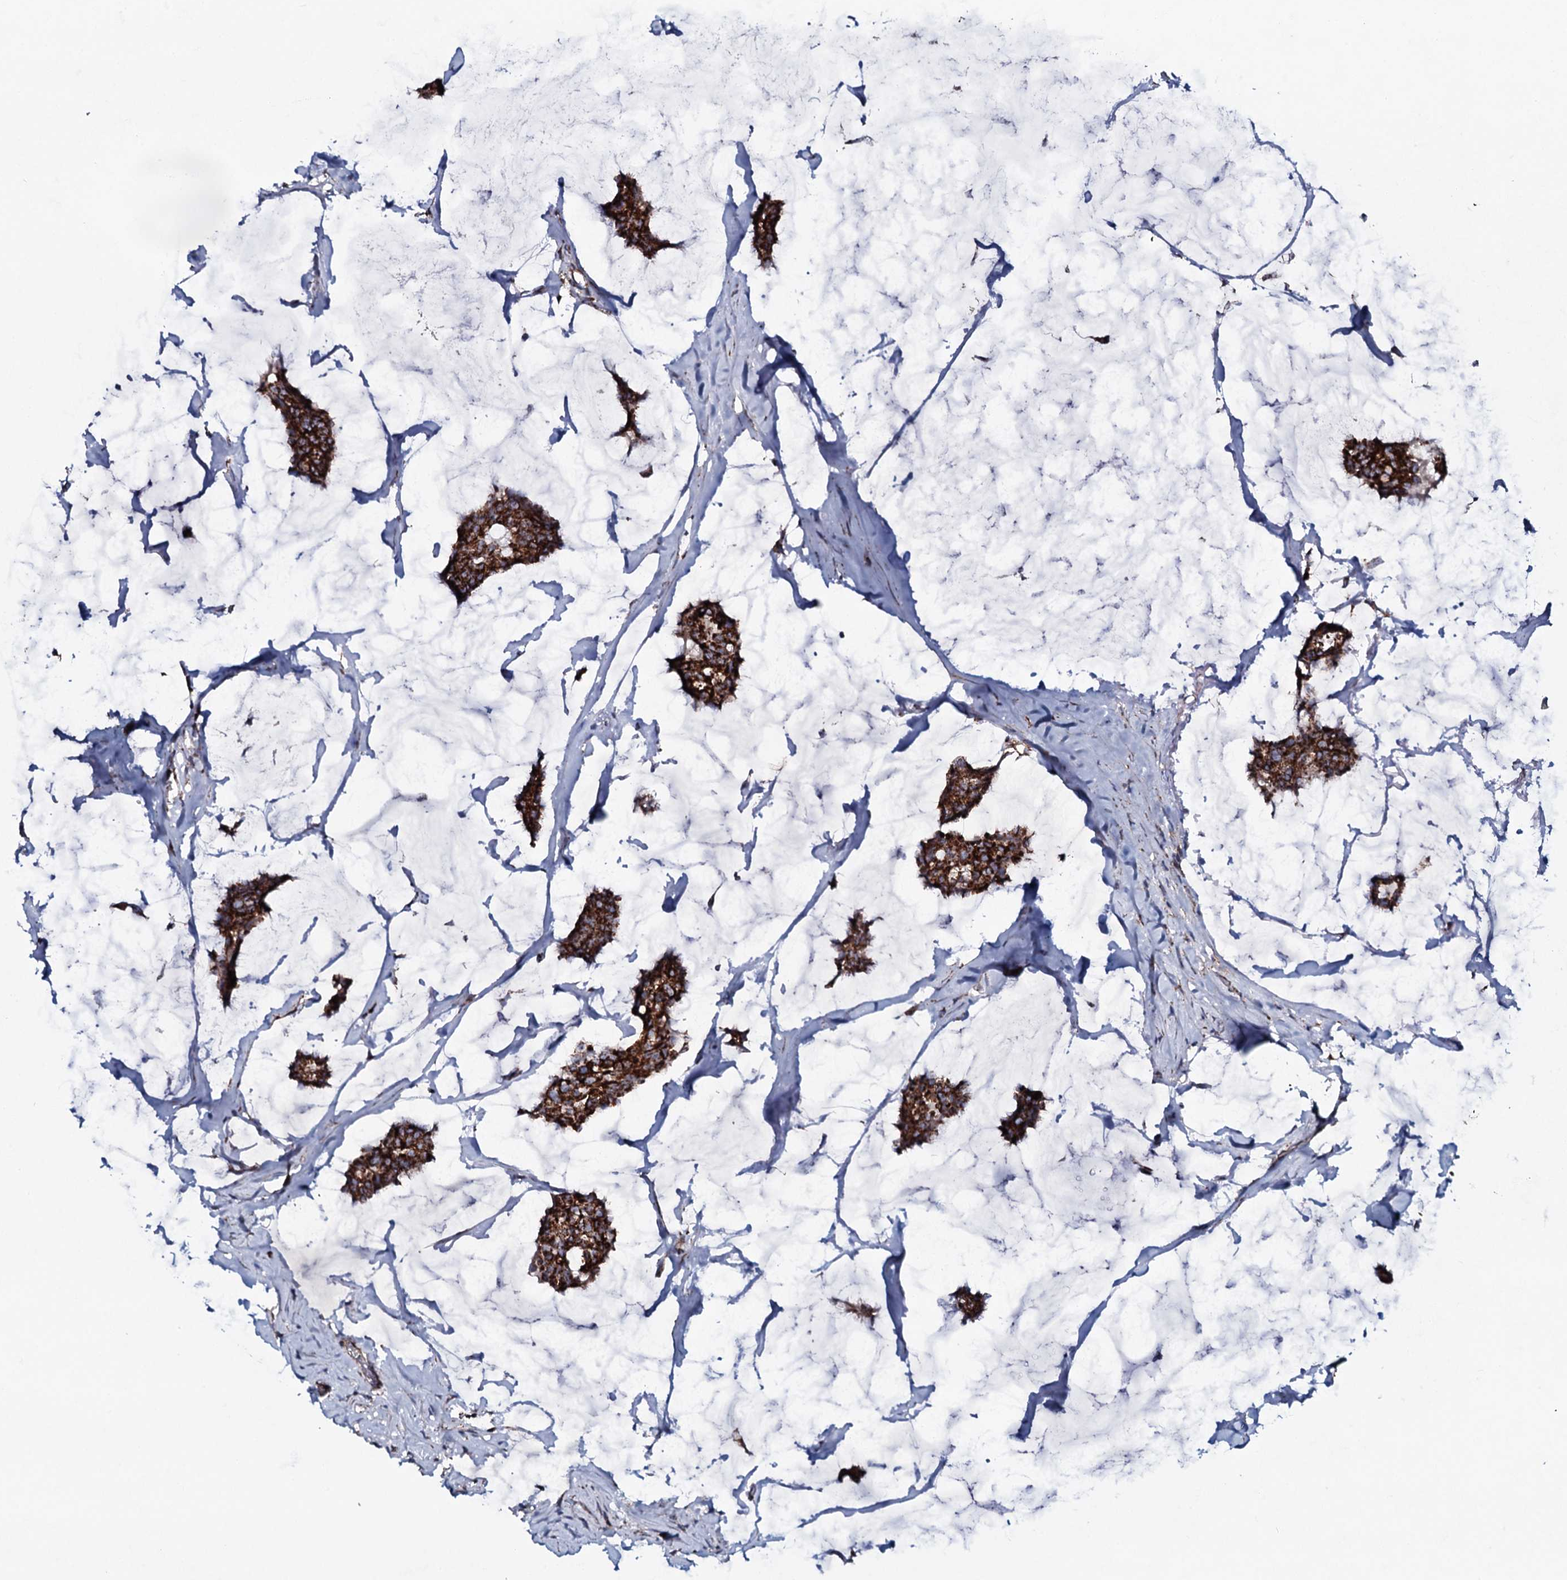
{"staining": {"intensity": "strong", "quantity": ">75%", "location": "cytoplasmic/membranous"}, "tissue": "breast cancer", "cell_type": "Tumor cells", "image_type": "cancer", "snomed": [{"axis": "morphology", "description": "Duct carcinoma"}, {"axis": "topography", "description": "Breast"}], "caption": "Approximately >75% of tumor cells in breast infiltrating ductal carcinoma demonstrate strong cytoplasmic/membranous protein expression as visualized by brown immunohistochemical staining.", "gene": "EVC2", "patient": {"sex": "female", "age": 93}}